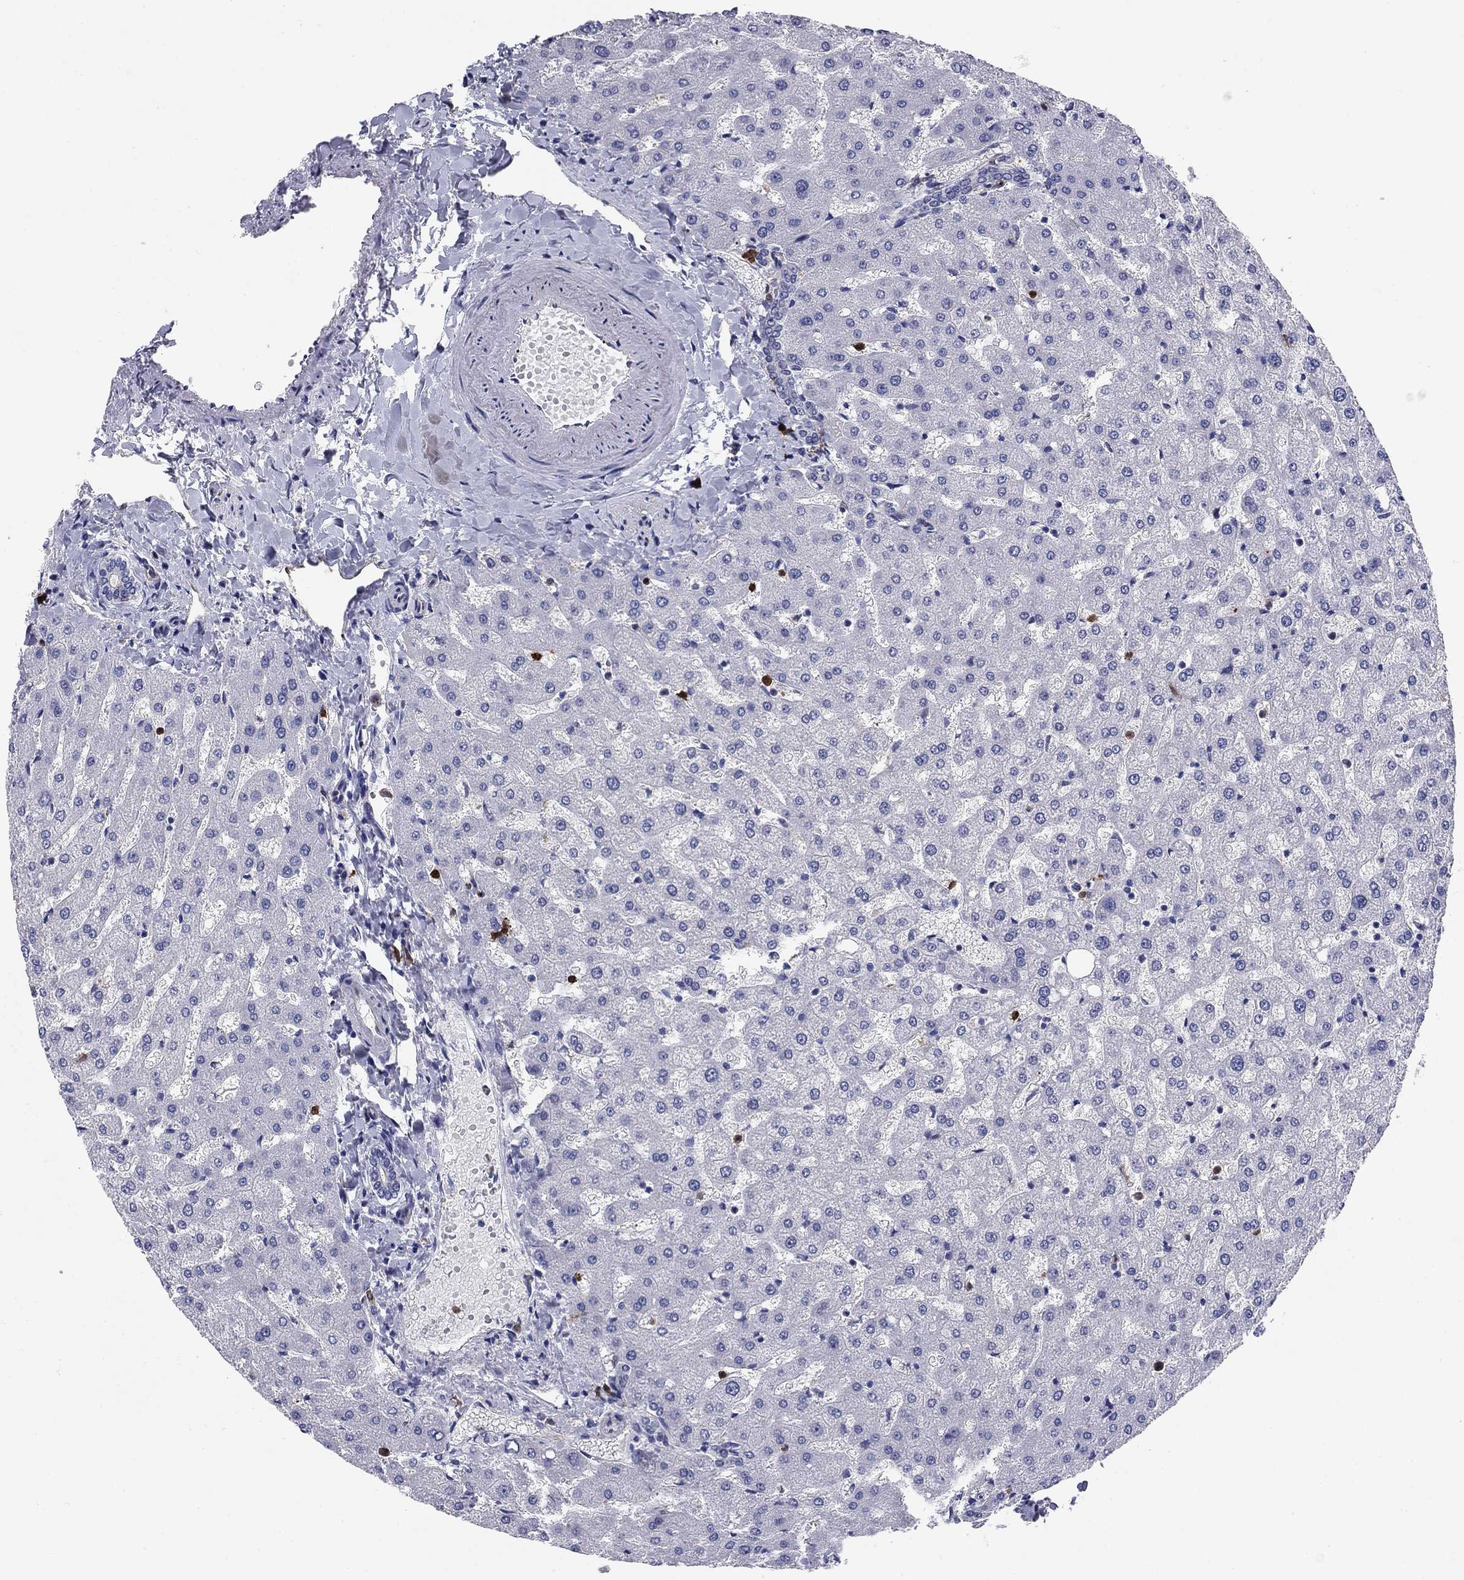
{"staining": {"intensity": "negative", "quantity": "none", "location": "none"}, "tissue": "liver", "cell_type": "Cholangiocytes", "image_type": "normal", "snomed": [{"axis": "morphology", "description": "Normal tissue, NOS"}, {"axis": "topography", "description": "Liver"}], "caption": "A high-resolution micrograph shows immunohistochemistry (IHC) staining of benign liver, which displays no significant expression in cholangiocytes.", "gene": "STMN1", "patient": {"sex": "female", "age": 50}}